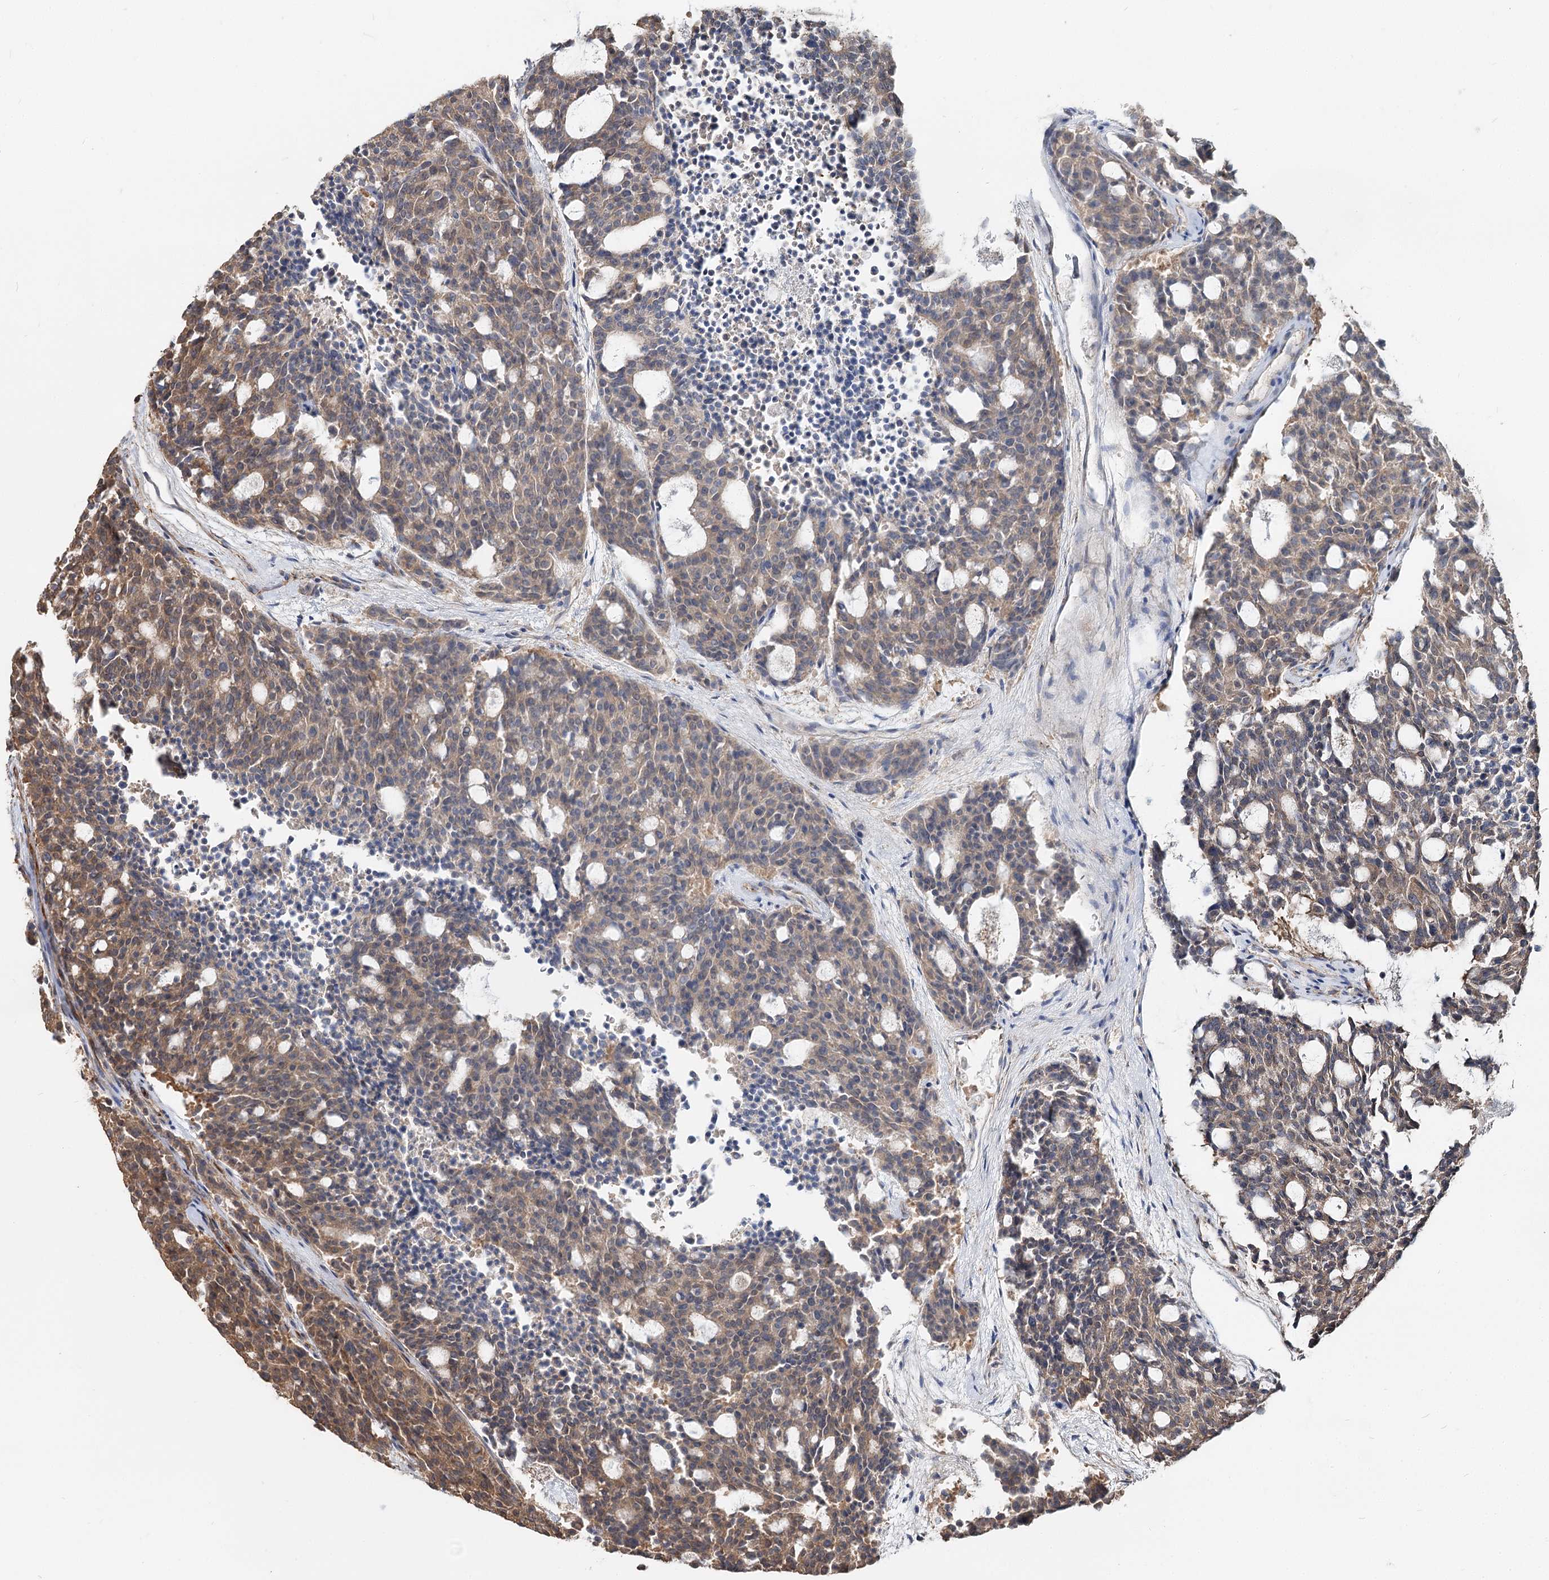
{"staining": {"intensity": "weak", "quantity": "25%-75%", "location": "cytoplasmic/membranous"}, "tissue": "carcinoid", "cell_type": "Tumor cells", "image_type": "cancer", "snomed": [{"axis": "morphology", "description": "Carcinoid, malignant, NOS"}, {"axis": "topography", "description": "Pancreas"}], "caption": "Carcinoid stained for a protein exhibits weak cytoplasmic/membranous positivity in tumor cells.", "gene": "SPART", "patient": {"sex": "female", "age": 54}}